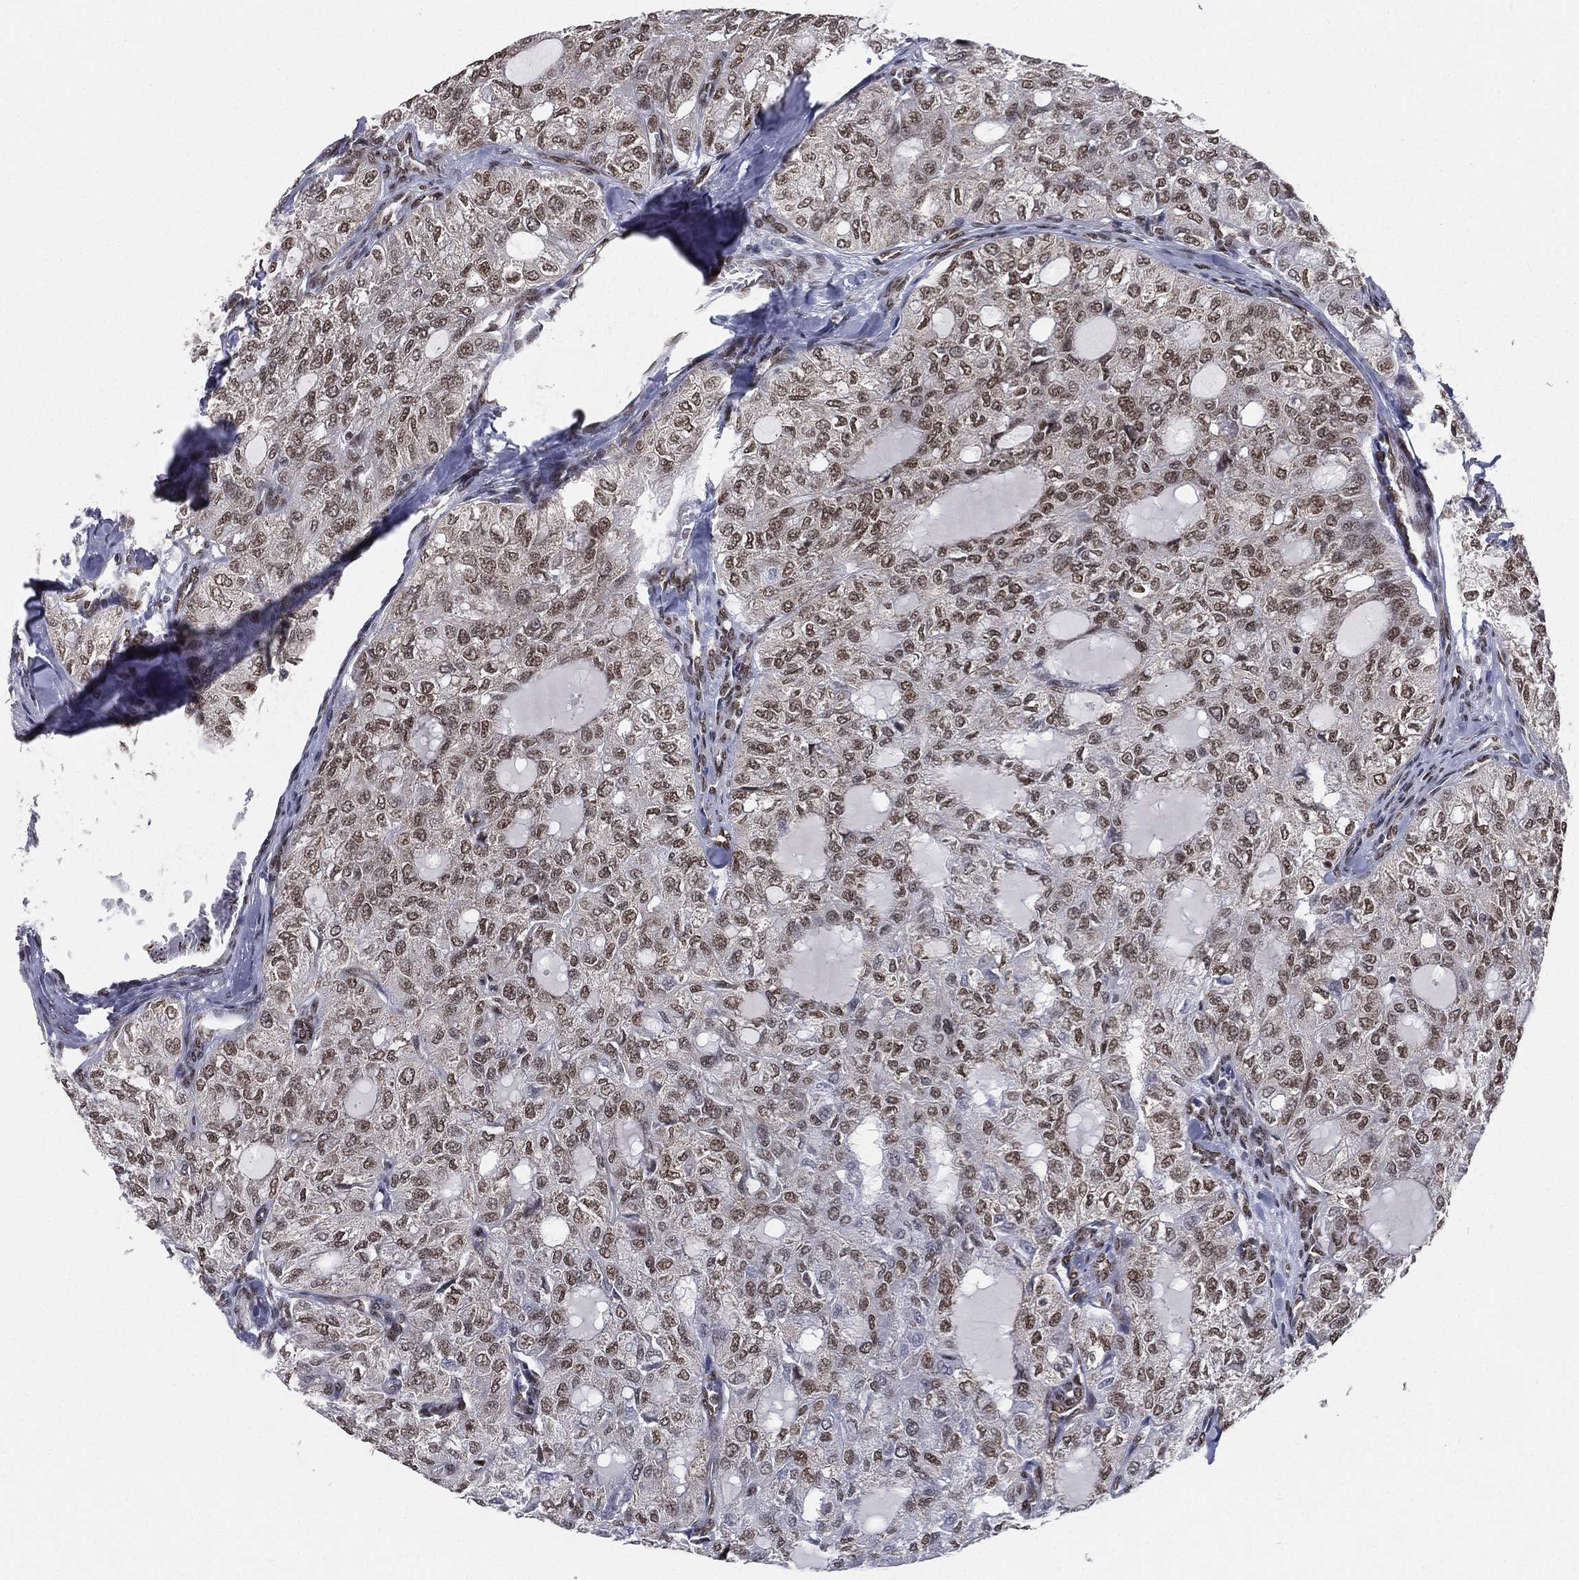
{"staining": {"intensity": "moderate", "quantity": "25%-75%", "location": "nuclear"}, "tissue": "thyroid cancer", "cell_type": "Tumor cells", "image_type": "cancer", "snomed": [{"axis": "morphology", "description": "Follicular adenoma carcinoma, NOS"}, {"axis": "topography", "description": "Thyroid gland"}], "caption": "Thyroid follicular adenoma carcinoma stained with DAB (3,3'-diaminobenzidine) immunohistochemistry (IHC) reveals medium levels of moderate nuclear positivity in about 25%-75% of tumor cells.", "gene": "FUBP3", "patient": {"sex": "male", "age": 75}}